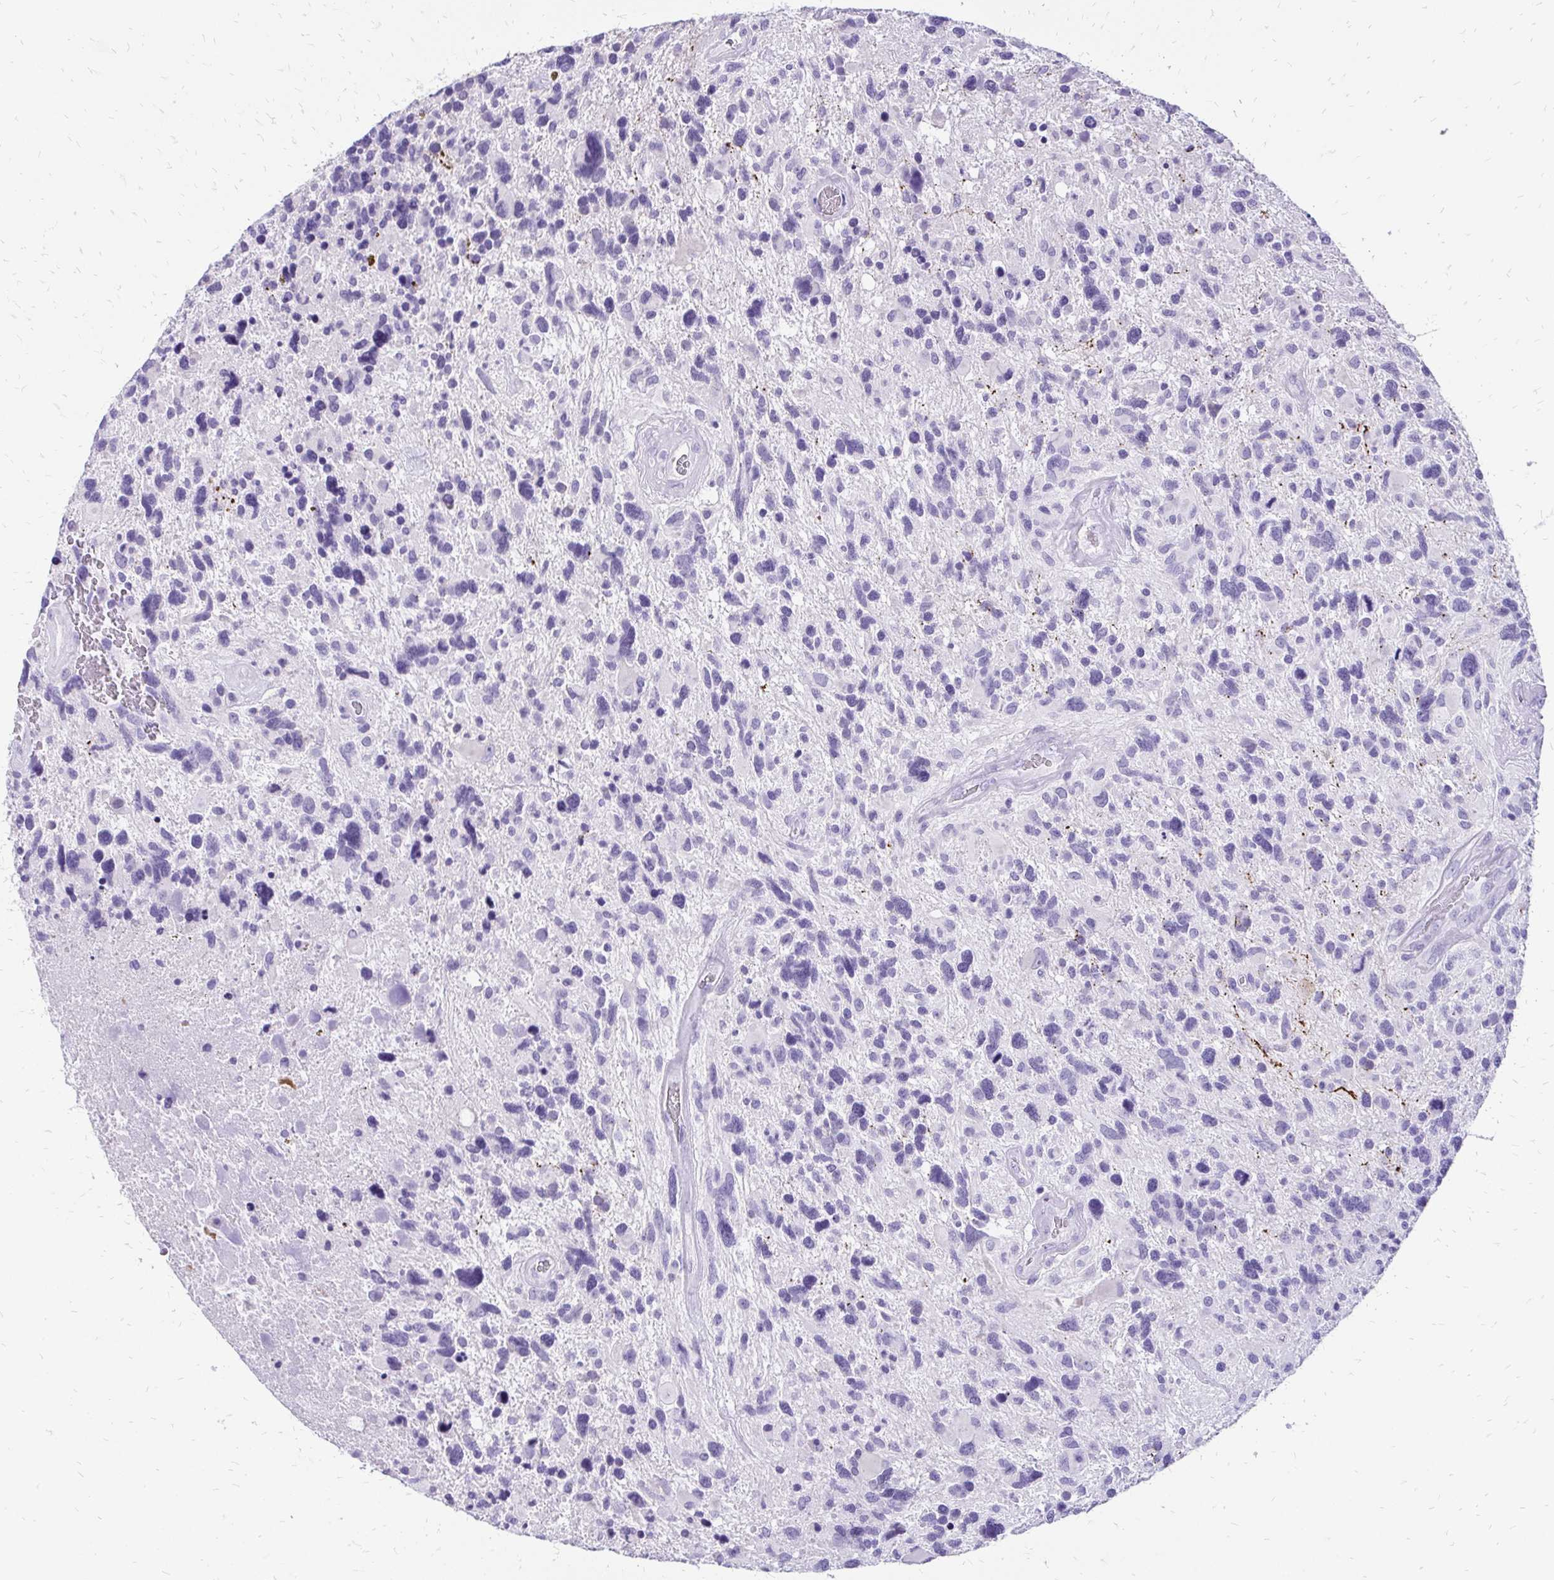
{"staining": {"intensity": "negative", "quantity": "none", "location": "none"}, "tissue": "glioma", "cell_type": "Tumor cells", "image_type": "cancer", "snomed": [{"axis": "morphology", "description": "Glioma, malignant, High grade"}, {"axis": "topography", "description": "Brain"}], "caption": "A photomicrograph of human malignant glioma (high-grade) is negative for staining in tumor cells.", "gene": "SLC32A1", "patient": {"sex": "male", "age": 49}}